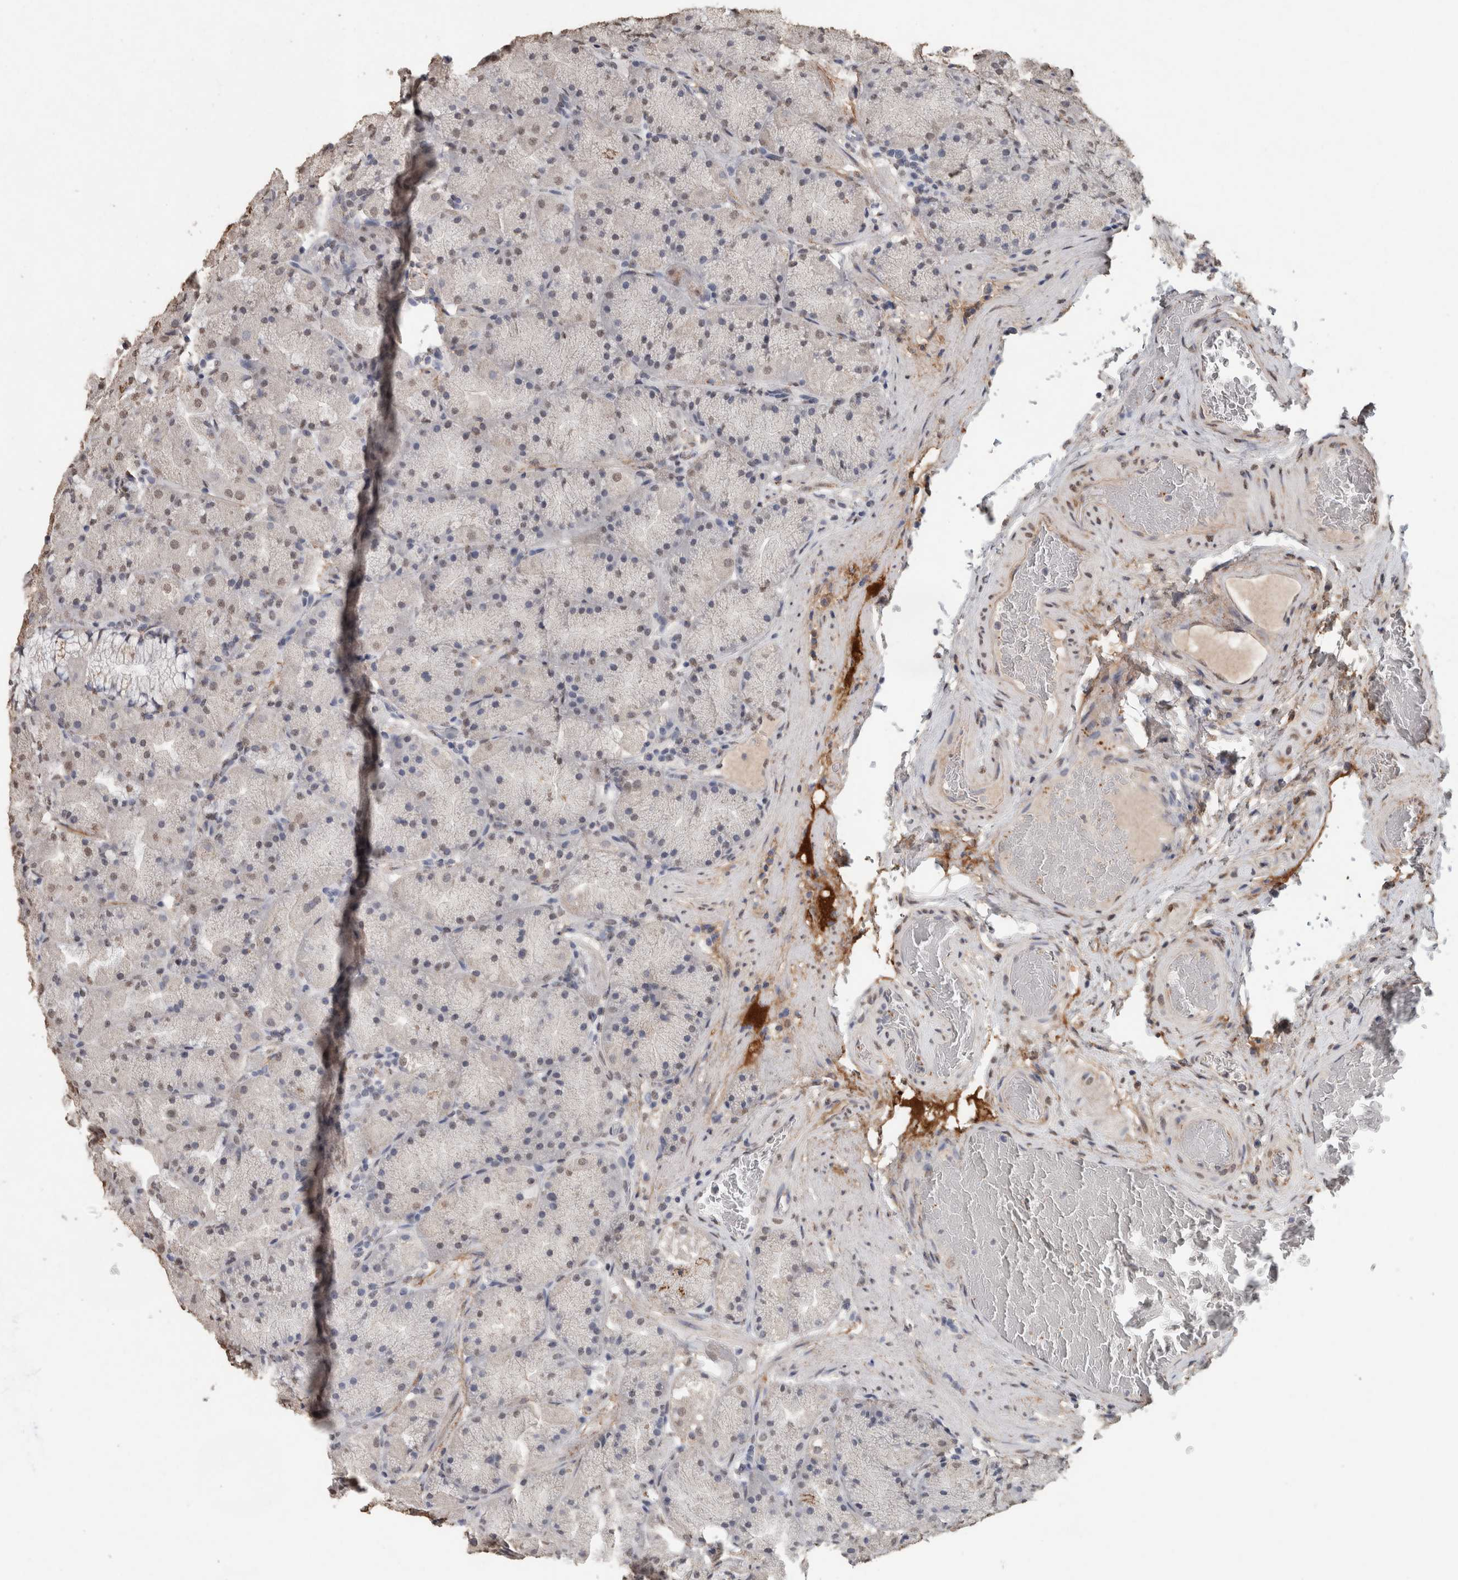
{"staining": {"intensity": "weak", "quantity": "25%-75%", "location": "nuclear"}, "tissue": "stomach", "cell_type": "Glandular cells", "image_type": "normal", "snomed": [{"axis": "morphology", "description": "Normal tissue, NOS"}, {"axis": "topography", "description": "Stomach, upper"}, {"axis": "topography", "description": "Stomach"}], "caption": "The photomicrograph reveals immunohistochemical staining of normal stomach. There is weak nuclear expression is present in approximately 25%-75% of glandular cells. The staining was performed using DAB (3,3'-diaminobenzidine), with brown indicating positive protein expression. Nuclei are stained blue with hematoxylin.", "gene": "LTBP1", "patient": {"sex": "male", "age": 48}}